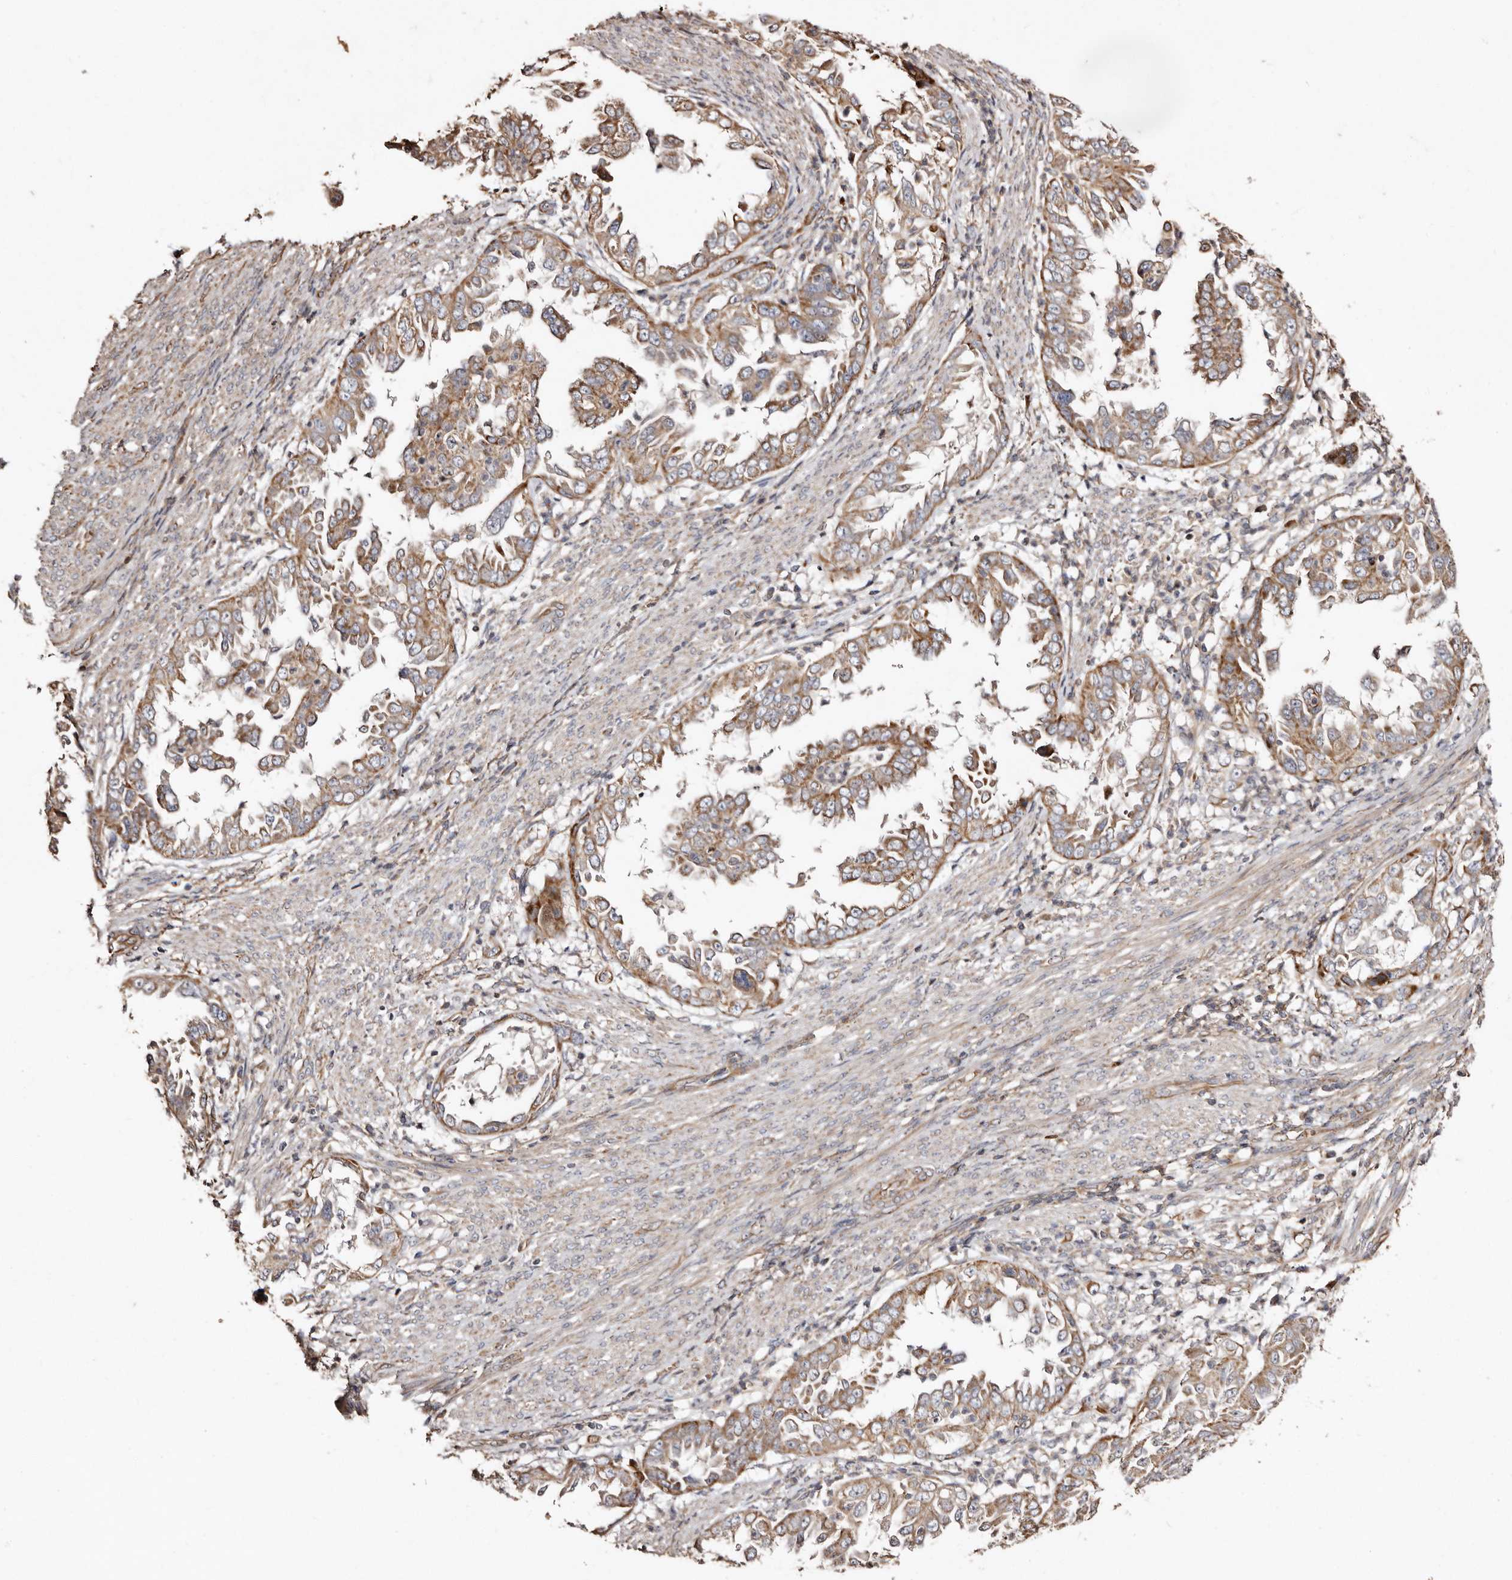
{"staining": {"intensity": "moderate", "quantity": ">75%", "location": "cytoplasmic/membranous"}, "tissue": "endometrial cancer", "cell_type": "Tumor cells", "image_type": "cancer", "snomed": [{"axis": "morphology", "description": "Adenocarcinoma, NOS"}, {"axis": "topography", "description": "Endometrium"}], "caption": "Immunohistochemistry (IHC) of human endometrial cancer reveals medium levels of moderate cytoplasmic/membranous expression in approximately >75% of tumor cells.", "gene": "MACC1", "patient": {"sex": "female", "age": 85}}